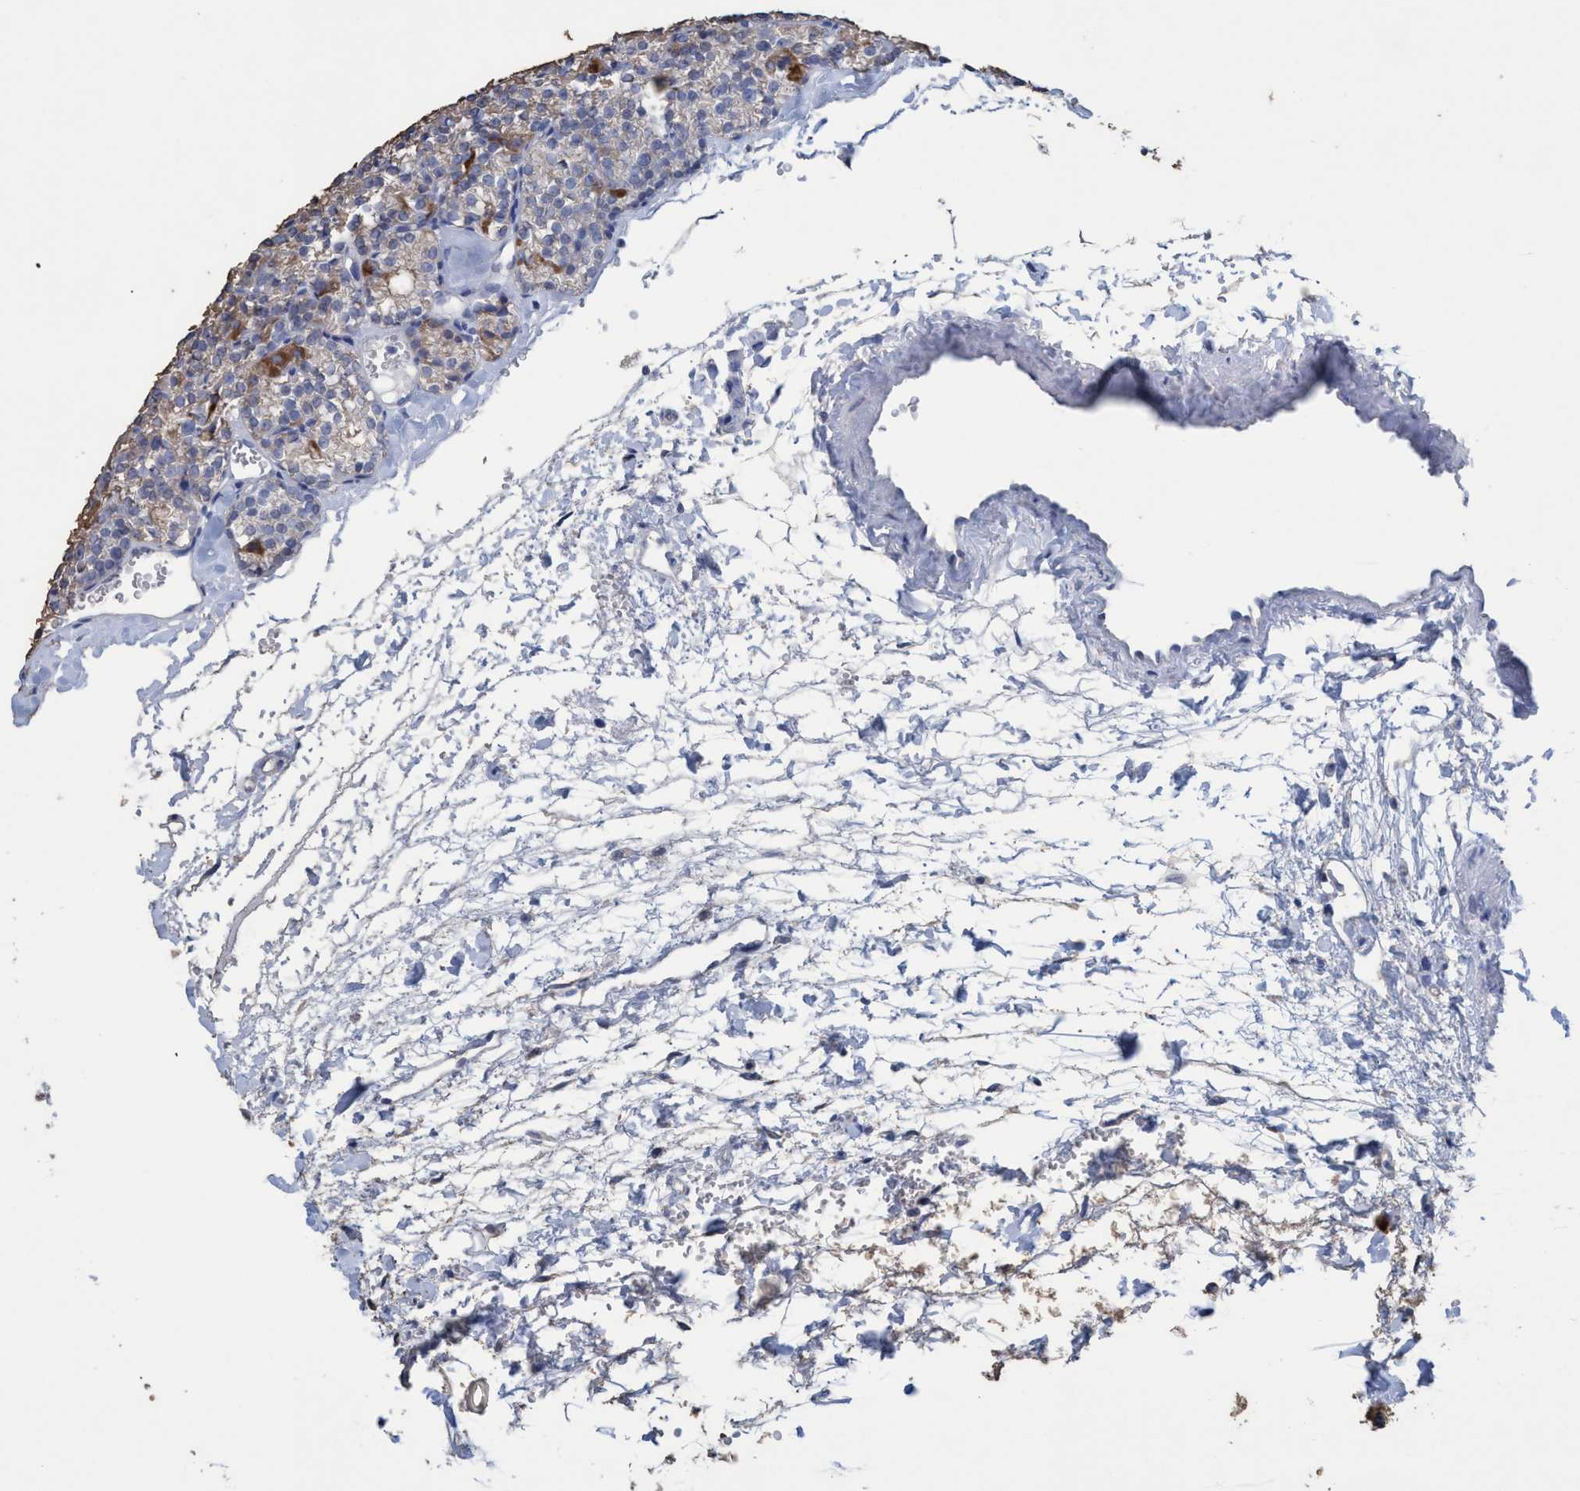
{"staining": {"intensity": "moderate", "quantity": "<25%", "location": "cytoplasmic/membranous"}, "tissue": "parathyroid gland", "cell_type": "Glandular cells", "image_type": "normal", "snomed": [{"axis": "morphology", "description": "Normal tissue, NOS"}, {"axis": "topography", "description": "Parathyroid gland"}], "caption": "Glandular cells demonstrate moderate cytoplasmic/membranous staining in approximately <25% of cells in unremarkable parathyroid gland. (brown staining indicates protein expression, while blue staining denotes nuclei).", "gene": "RSAD1", "patient": {"sex": "female", "age": 64}}